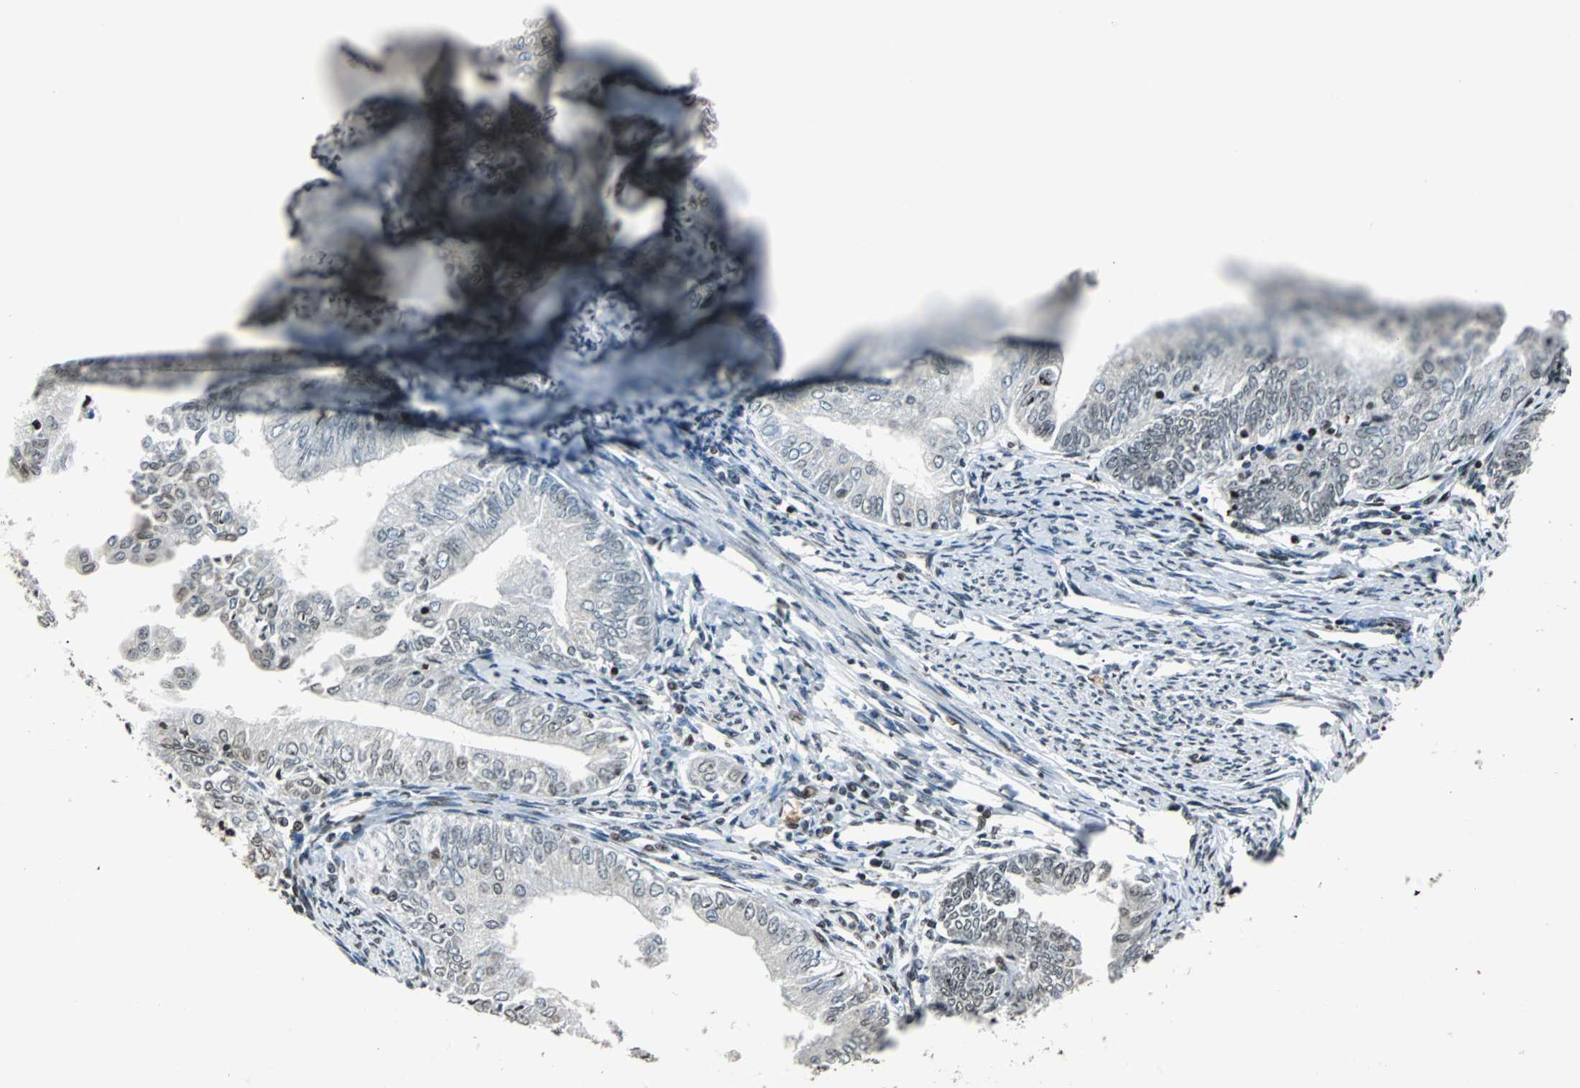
{"staining": {"intensity": "negative", "quantity": "none", "location": "none"}, "tissue": "endometrial cancer", "cell_type": "Tumor cells", "image_type": "cancer", "snomed": [{"axis": "morphology", "description": "Adenocarcinoma, NOS"}, {"axis": "topography", "description": "Endometrium"}], "caption": "Micrograph shows no significant protein positivity in tumor cells of adenocarcinoma (endometrial).", "gene": "PAXIP1", "patient": {"sex": "female", "age": 66}}